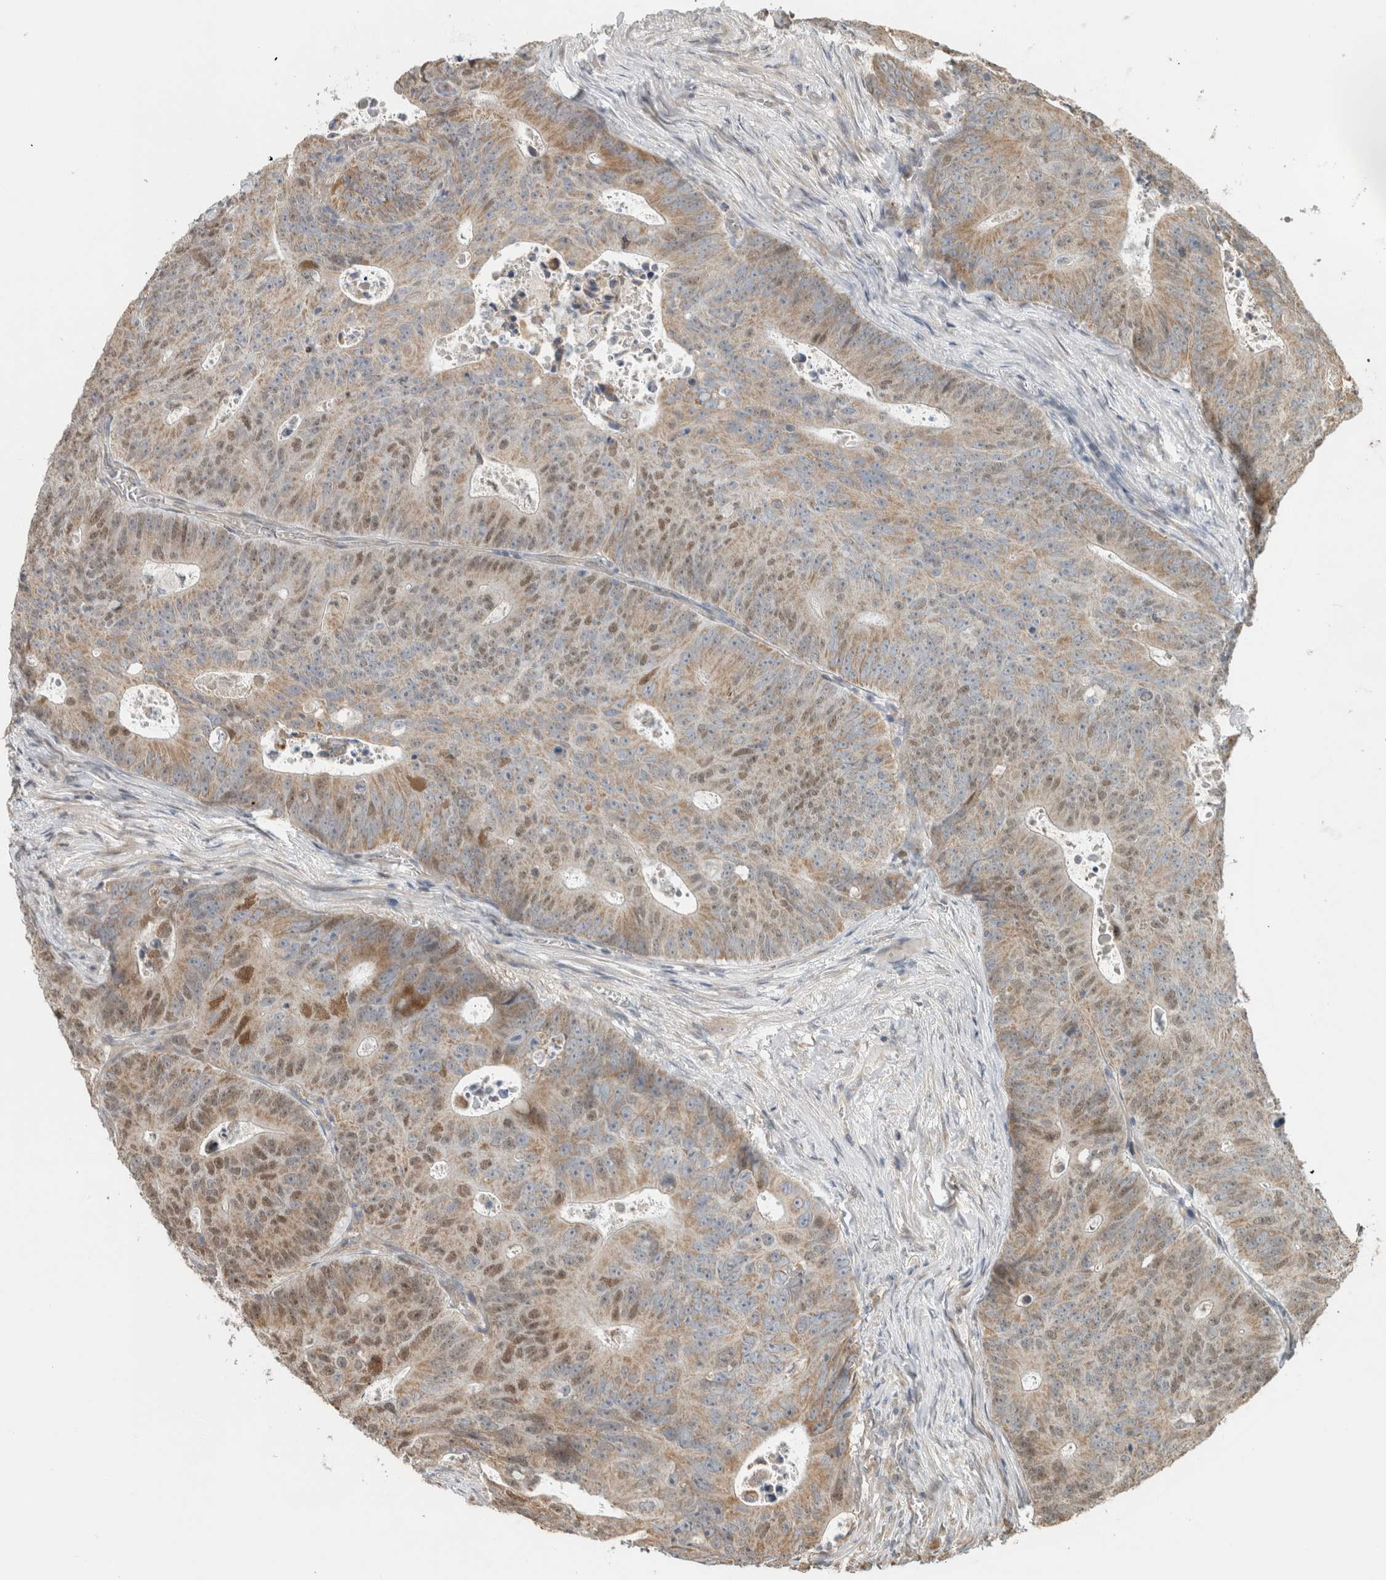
{"staining": {"intensity": "moderate", "quantity": ">75%", "location": "cytoplasmic/membranous,nuclear"}, "tissue": "colorectal cancer", "cell_type": "Tumor cells", "image_type": "cancer", "snomed": [{"axis": "morphology", "description": "Adenocarcinoma, NOS"}, {"axis": "topography", "description": "Colon"}], "caption": "Human adenocarcinoma (colorectal) stained with a brown dye shows moderate cytoplasmic/membranous and nuclear positive expression in approximately >75% of tumor cells.", "gene": "GINS4", "patient": {"sex": "male", "age": 87}}